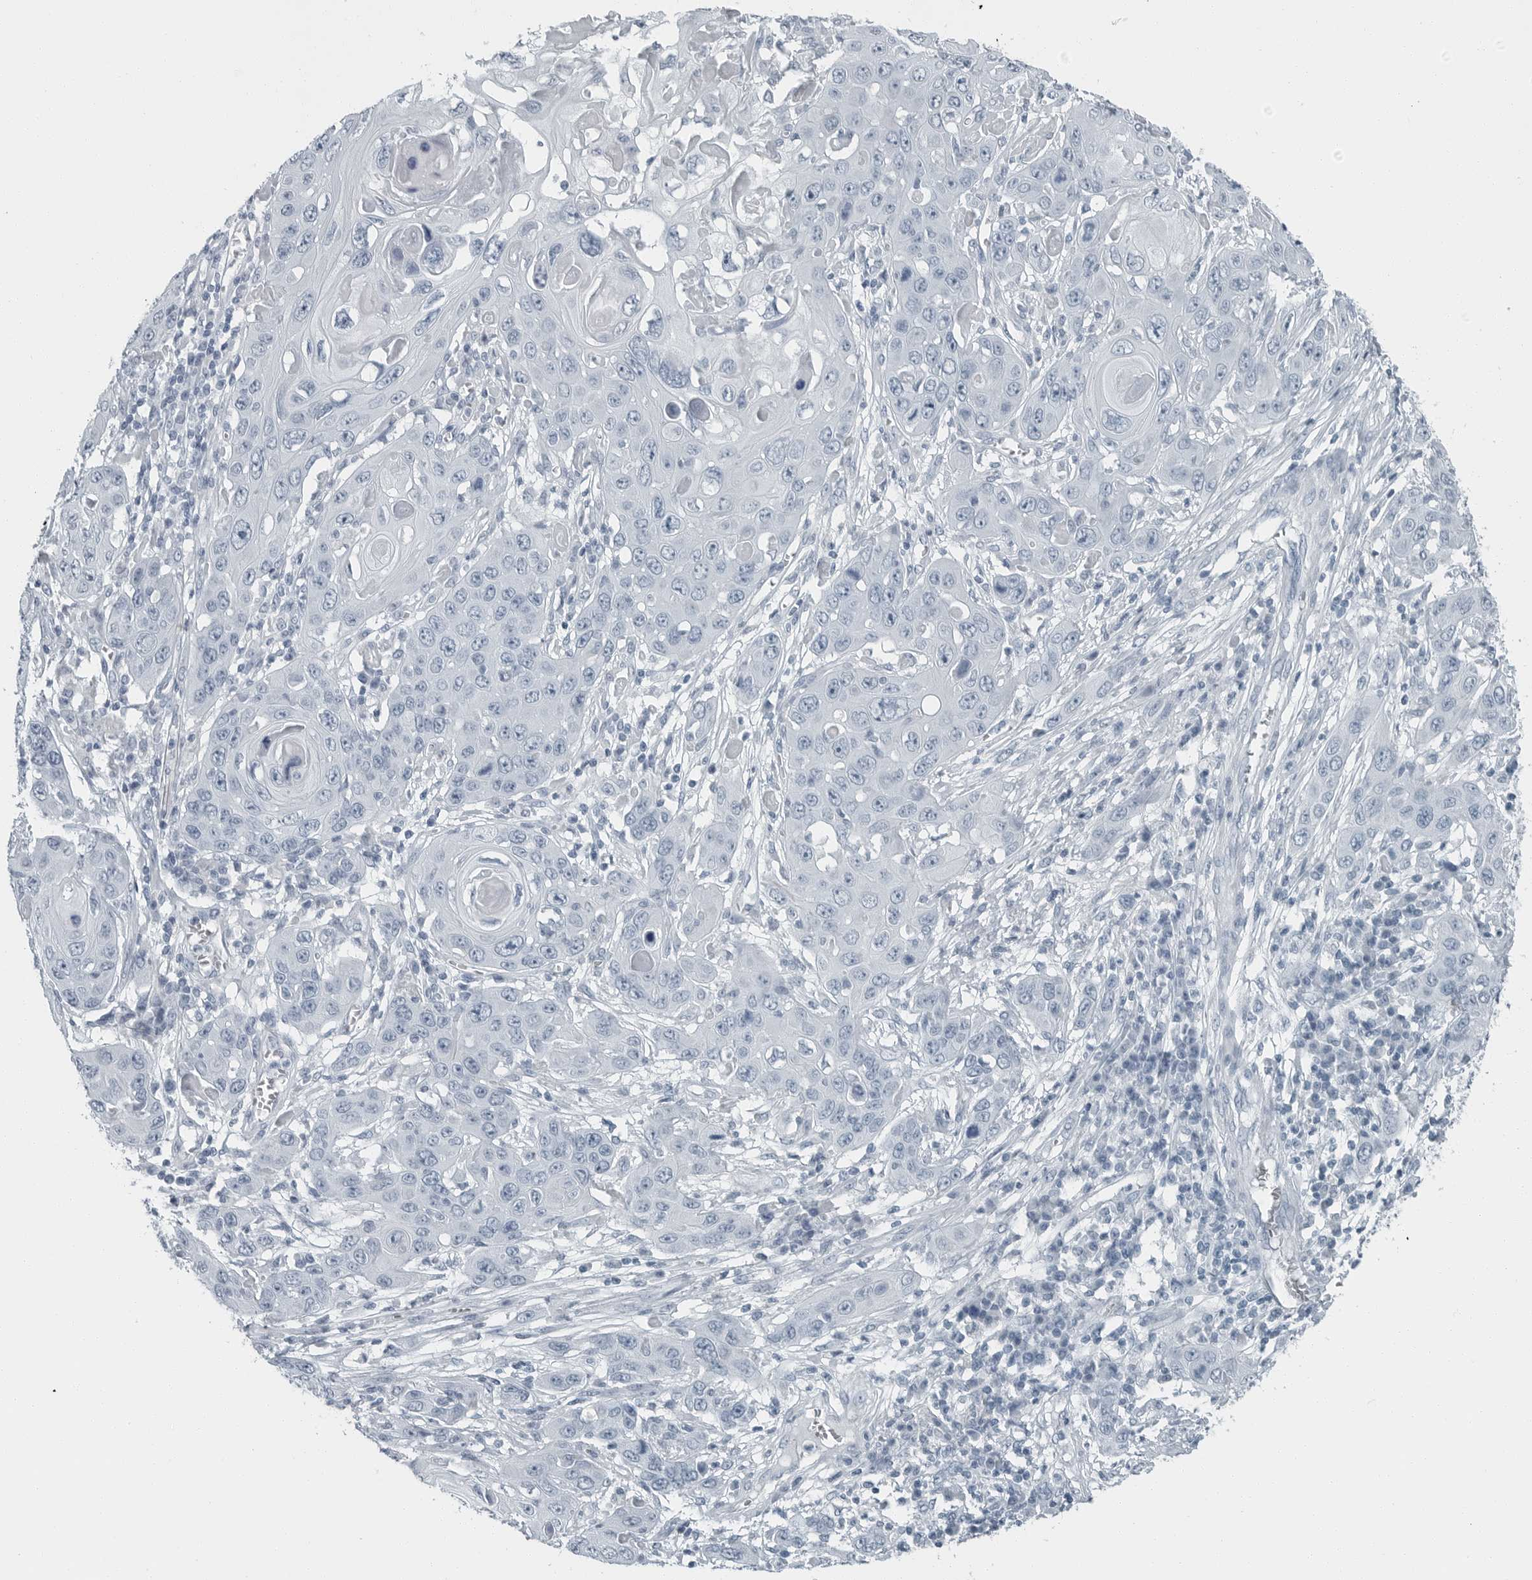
{"staining": {"intensity": "negative", "quantity": "none", "location": "none"}, "tissue": "skin cancer", "cell_type": "Tumor cells", "image_type": "cancer", "snomed": [{"axis": "morphology", "description": "Squamous cell carcinoma, NOS"}, {"axis": "topography", "description": "Skin"}], "caption": "Immunohistochemical staining of human skin cancer demonstrates no significant staining in tumor cells. (DAB immunohistochemistry (IHC) with hematoxylin counter stain).", "gene": "ZPBP2", "patient": {"sex": "male", "age": 55}}